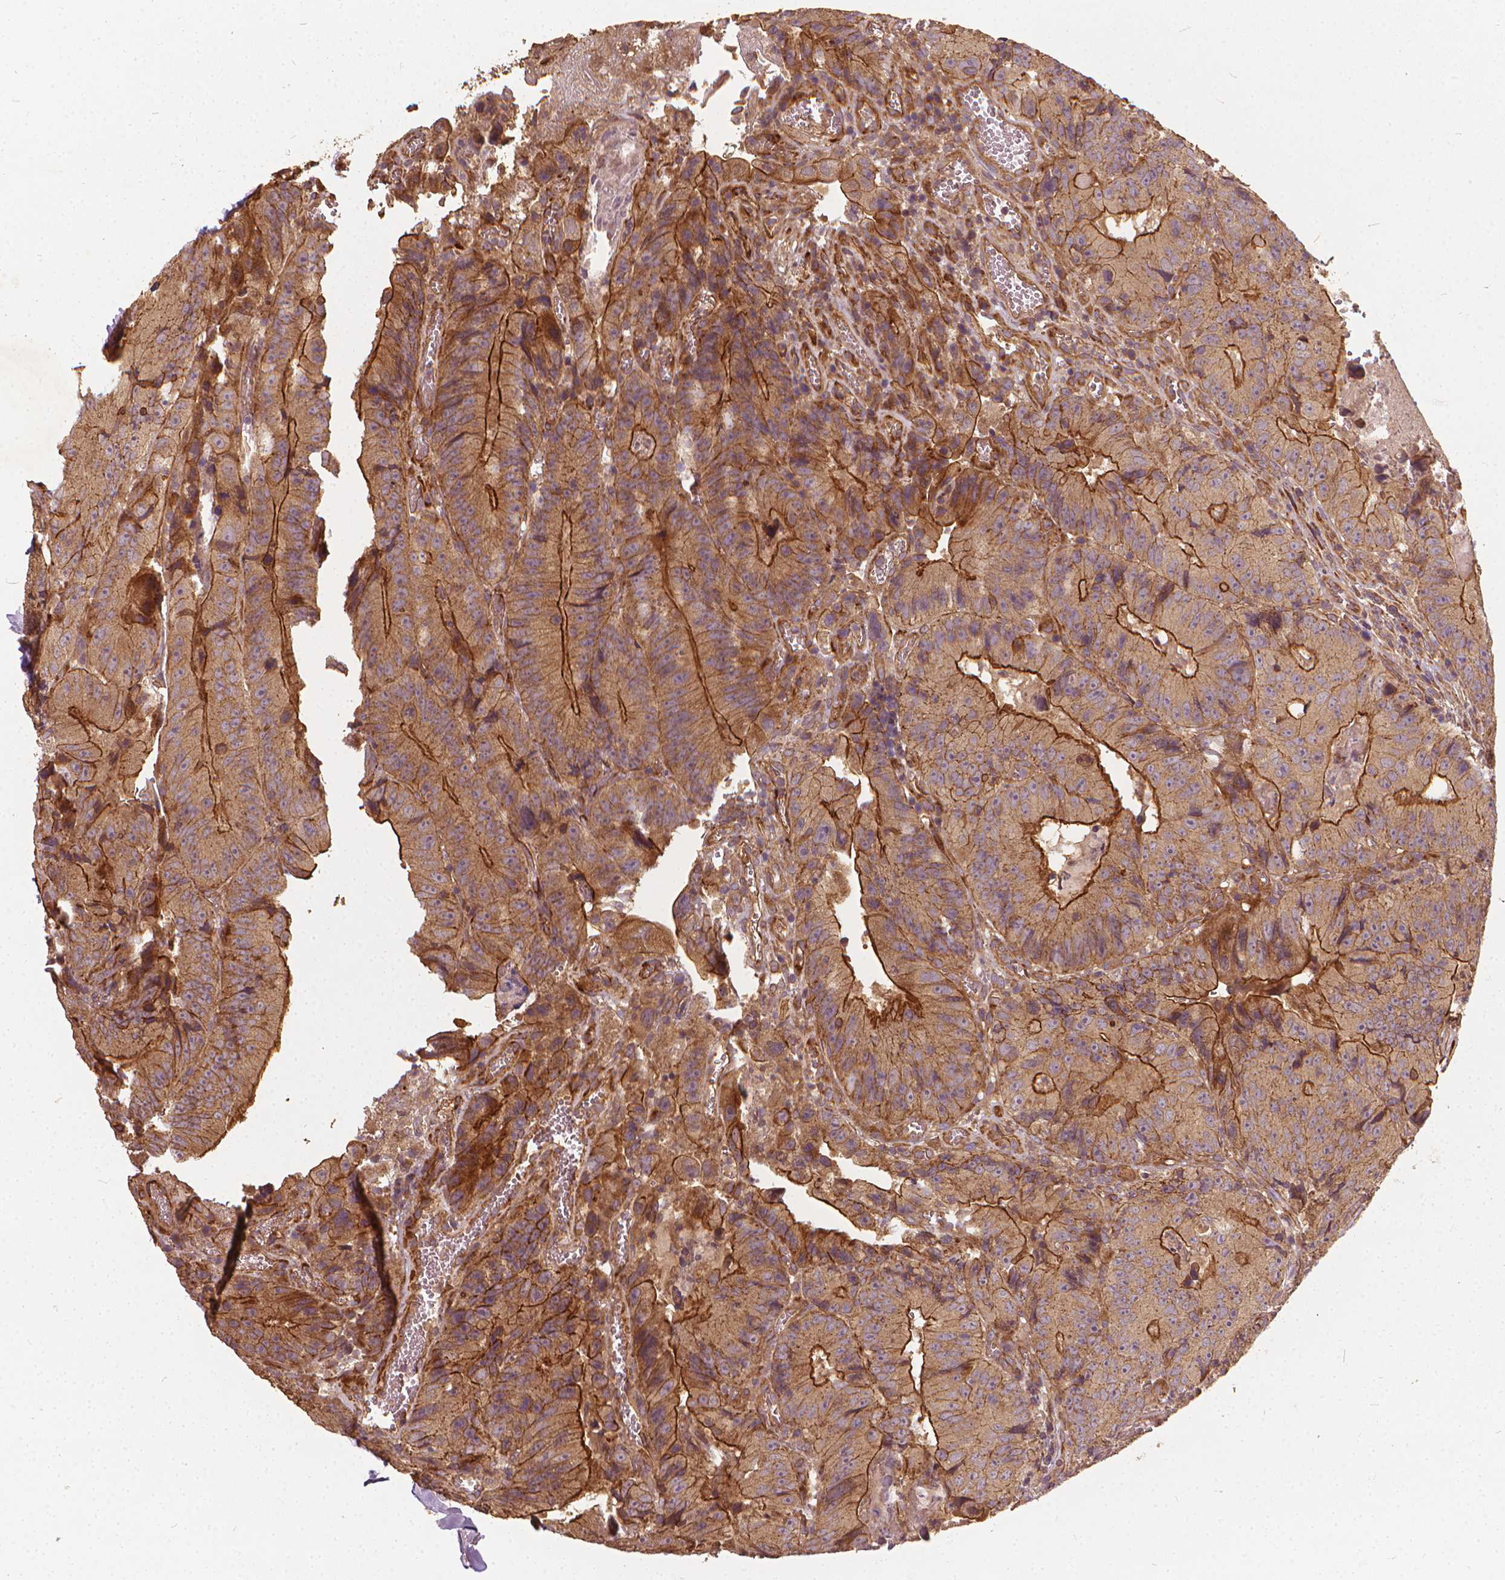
{"staining": {"intensity": "strong", "quantity": ">75%", "location": "cytoplasmic/membranous"}, "tissue": "colorectal cancer", "cell_type": "Tumor cells", "image_type": "cancer", "snomed": [{"axis": "morphology", "description": "Adenocarcinoma, NOS"}, {"axis": "topography", "description": "Colon"}], "caption": "Strong cytoplasmic/membranous protein staining is present in approximately >75% of tumor cells in colorectal cancer (adenocarcinoma).", "gene": "UBXN2A", "patient": {"sex": "female", "age": 86}}